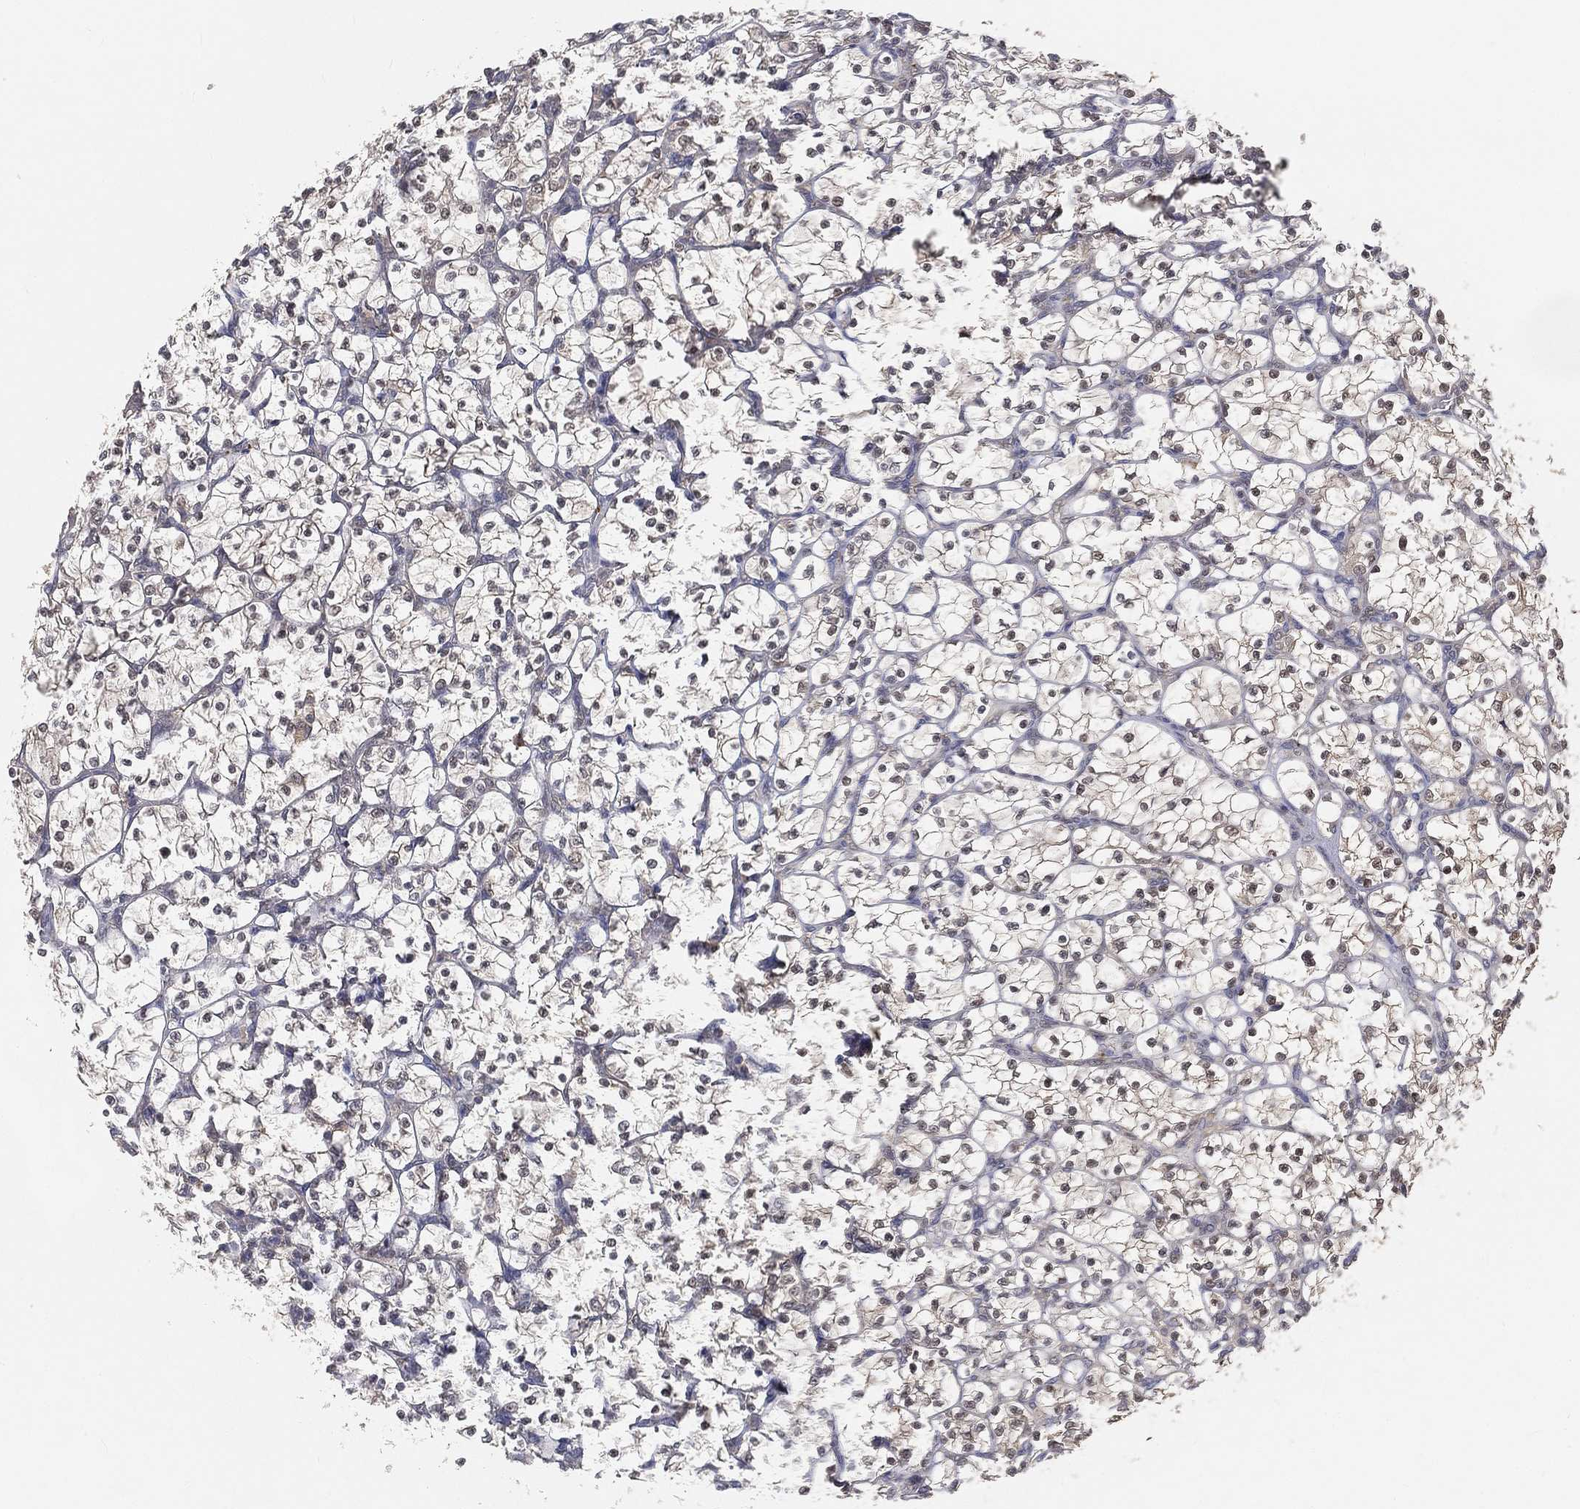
{"staining": {"intensity": "negative", "quantity": "none", "location": "none"}, "tissue": "renal cancer", "cell_type": "Tumor cells", "image_type": "cancer", "snomed": [{"axis": "morphology", "description": "Adenocarcinoma, NOS"}, {"axis": "topography", "description": "Kidney"}], "caption": "Tumor cells show no significant protein expression in adenocarcinoma (renal).", "gene": "MAPK1", "patient": {"sex": "female", "age": 89}}